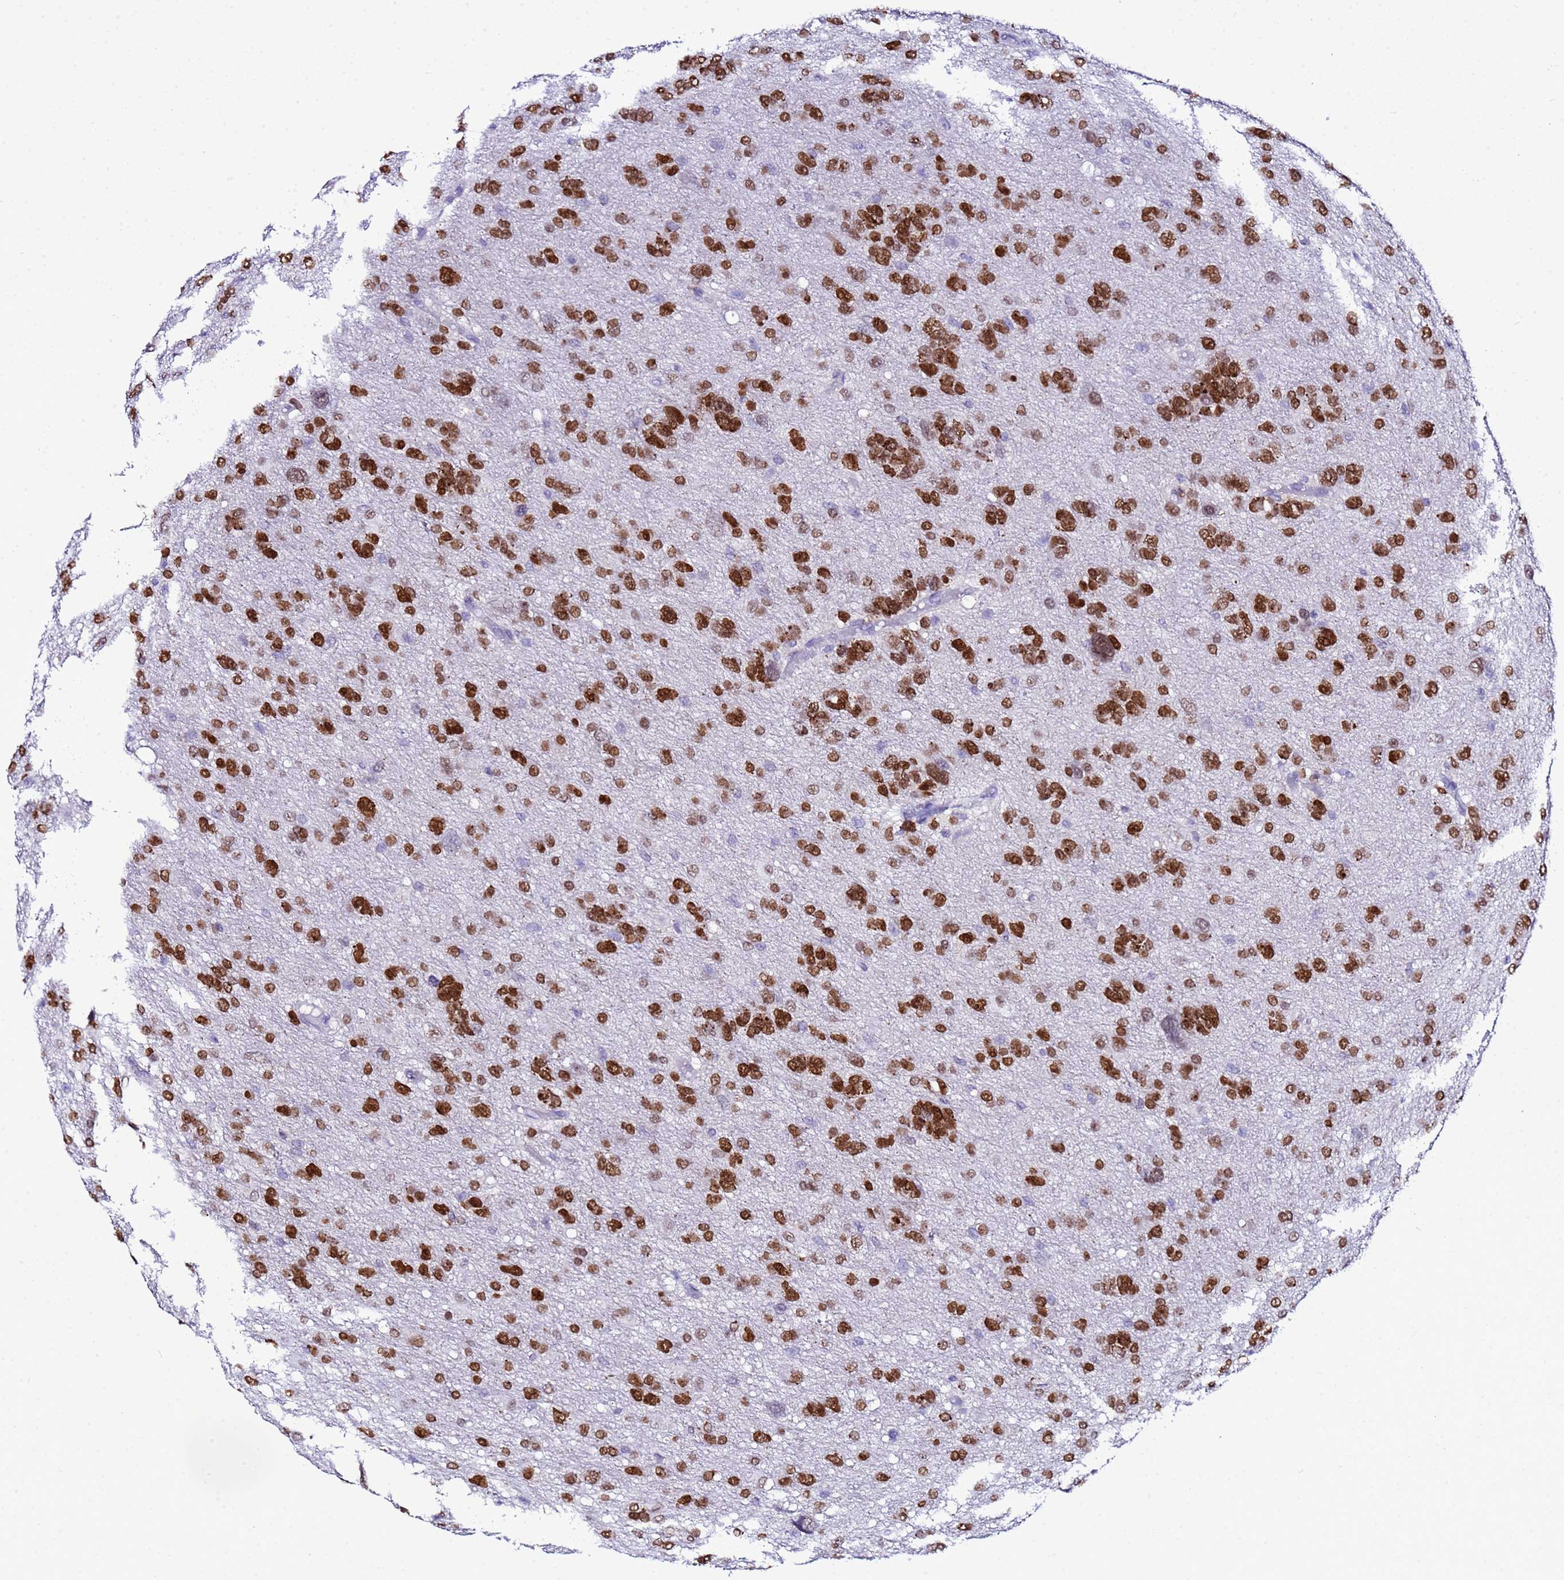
{"staining": {"intensity": "strong", "quantity": ">75%", "location": "nuclear"}, "tissue": "glioma", "cell_type": "Tumor cells", "image_type": "cancer", "snomed": [{"axis": "morphology", "description": "Glioma, malignant, High grade"}, {"axis": "topography", "description": "Brain"}], "caption": "A brown stain highlights strong nuclear expression of a protein in human malignant glioma (high-grade) tumor cells.", "gene": "BCL7A", "patient": {"sex": "female", "age": 59}}